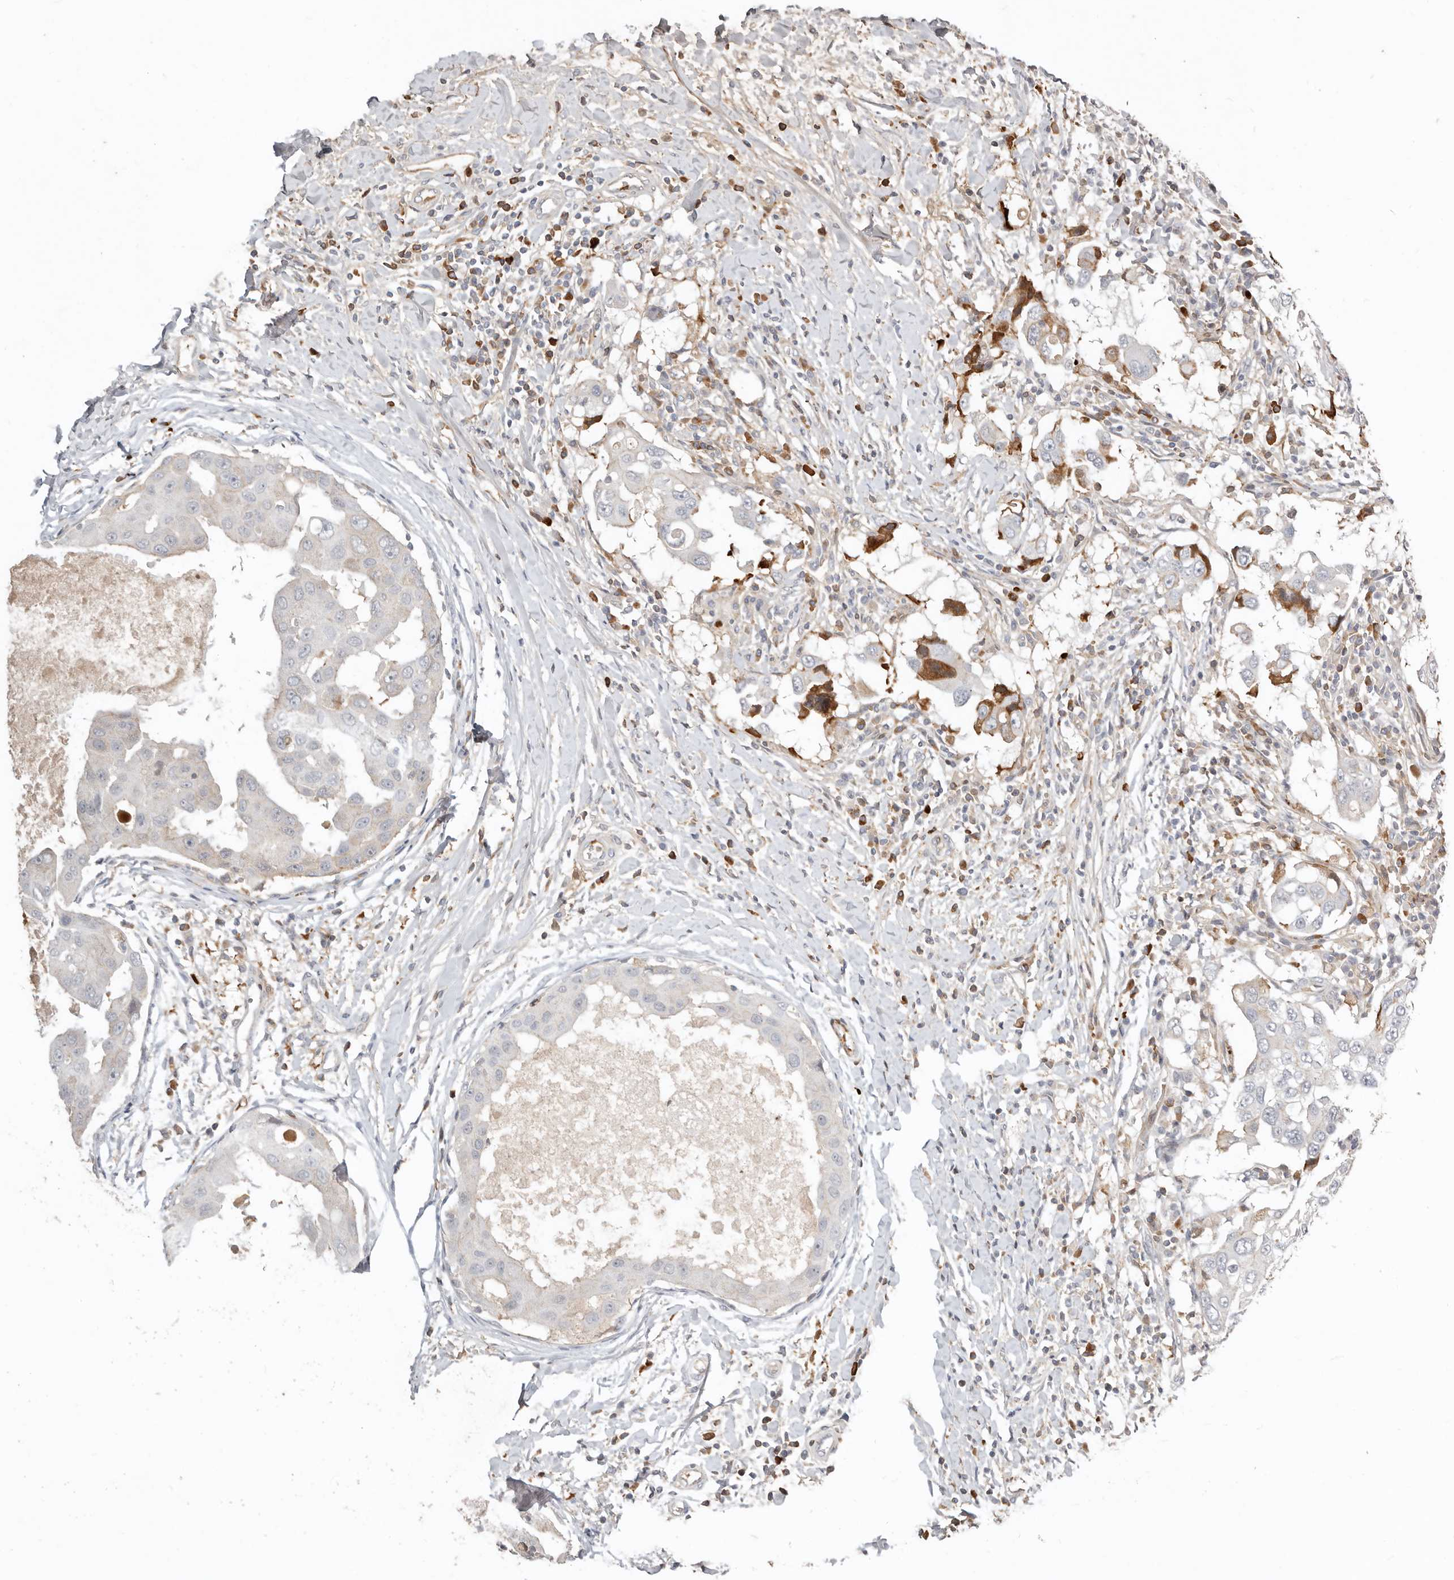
{"staining": {"intensity": "weak", "quantity": "<25%", "location": "cytoplasmic/membranous"}, "tissue": "breast cancer", "cell_type": "Tumor cells", "image_type": "cancer", "snomed": [{"axis": "morphology", "description": "Duct carcinoma"}, {"axis": "topography", "description": "Breast"}], "caption": "DAB immunohistochemical staining of invasive ductal carcinoma (breast) shows no significant positivity in tumor cells.", "gene": "MTFR2", "patient": {"sex": "female", "age": 27}}